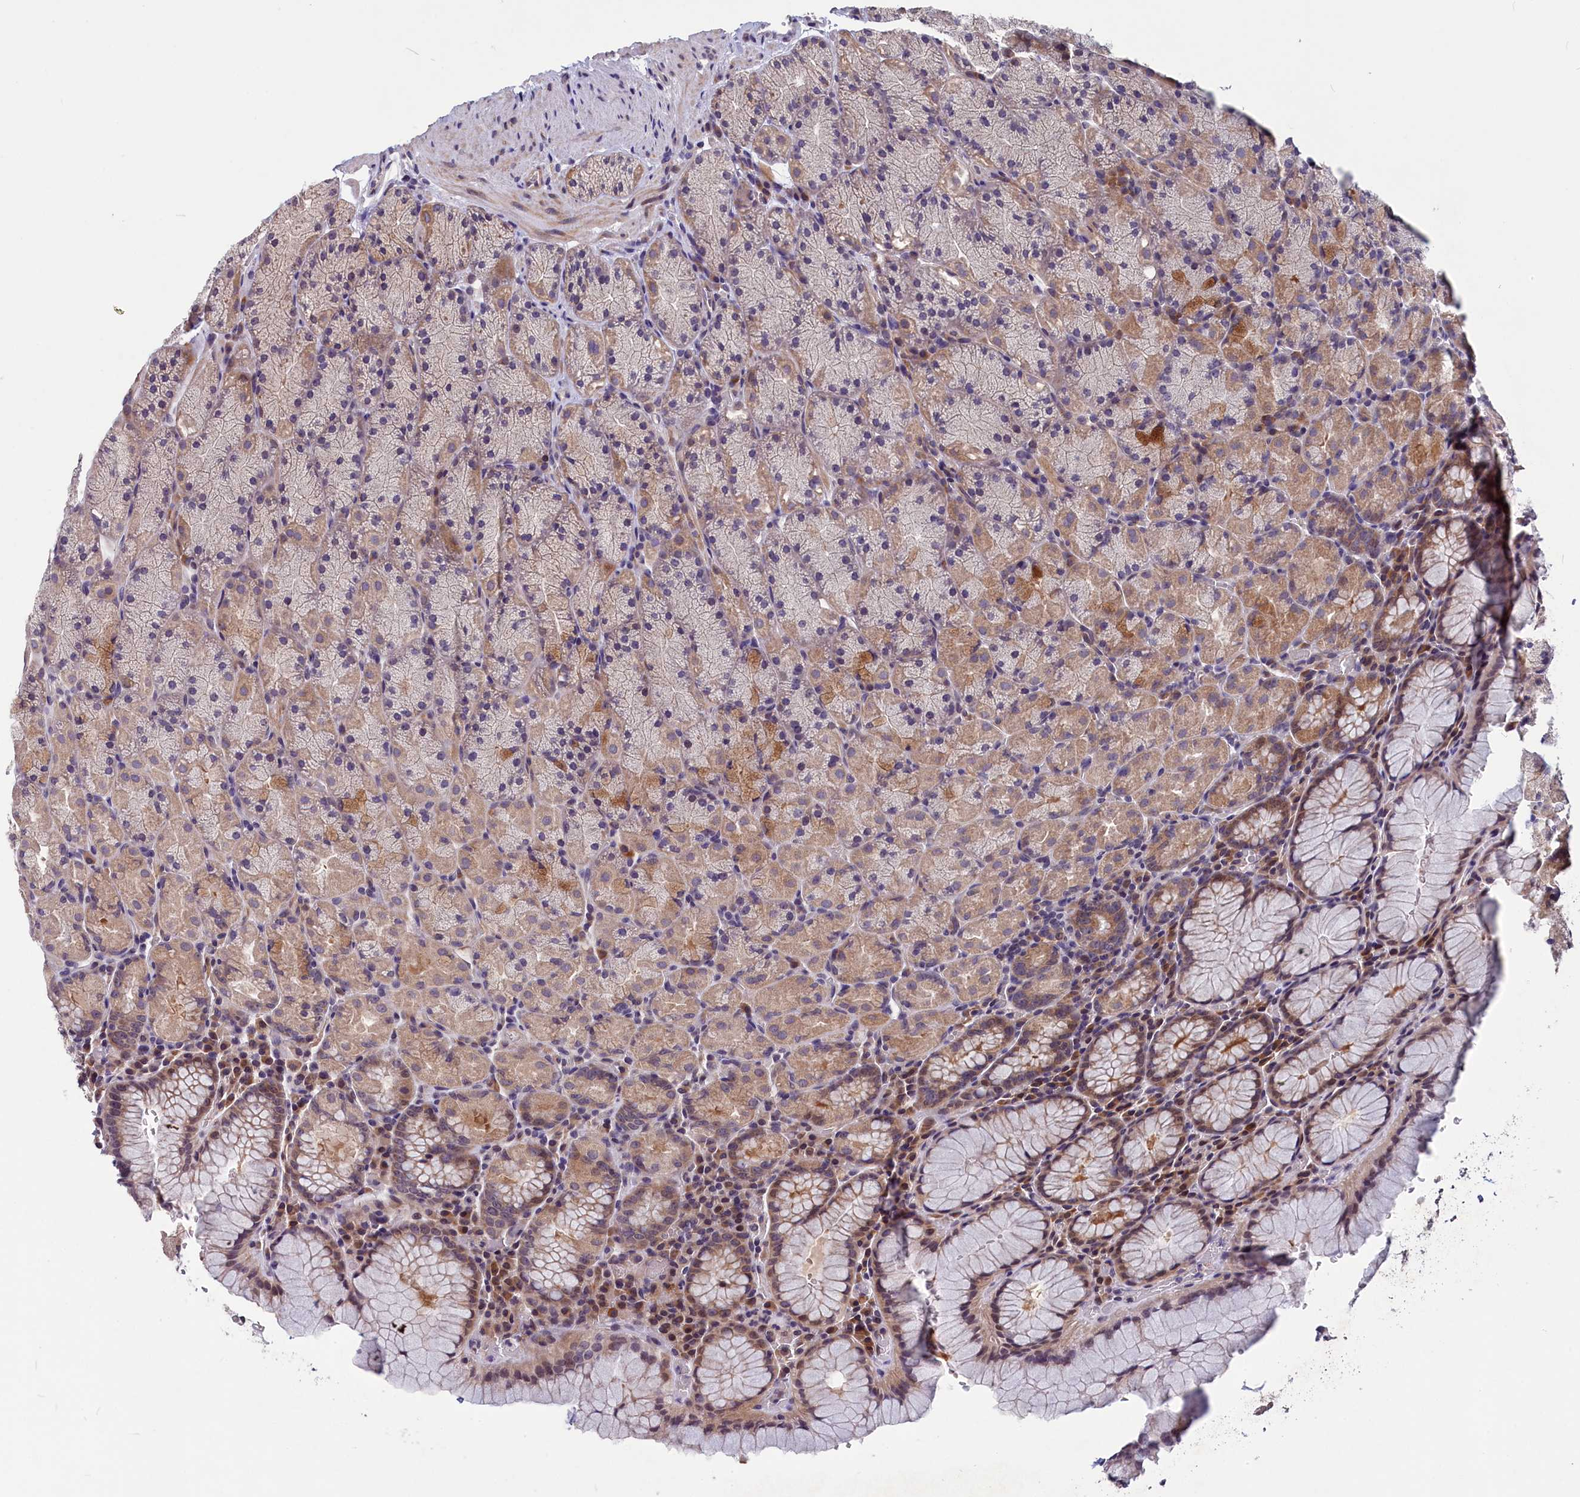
{"staining": {"intensity": "weak", "quantity": "25%-75%", "location": "cytoplasmic/membranous"}, "tissue": "stomach", "cell_type": "Glandular cells", "image_type": "normal", "snomed": [{"axis": "morphology", "description": "Normal tissue, NOS"}, {"axis": "topography", "description": "Stomach, upper"}, {"axis": "topography", "description": "Stomach, lower"}], "caption": "DAB immunohistochemical staining of unremarkable stomach displays weak cytoplasmic/membranous protein staining in about 25%-75% of glandular cells. Immunohistochemistry (ihc) stains the protein in brown and the nuclei are stained blue.", "gene": "SLC39A6", "patient": {"sex": "male", "age": 80}}